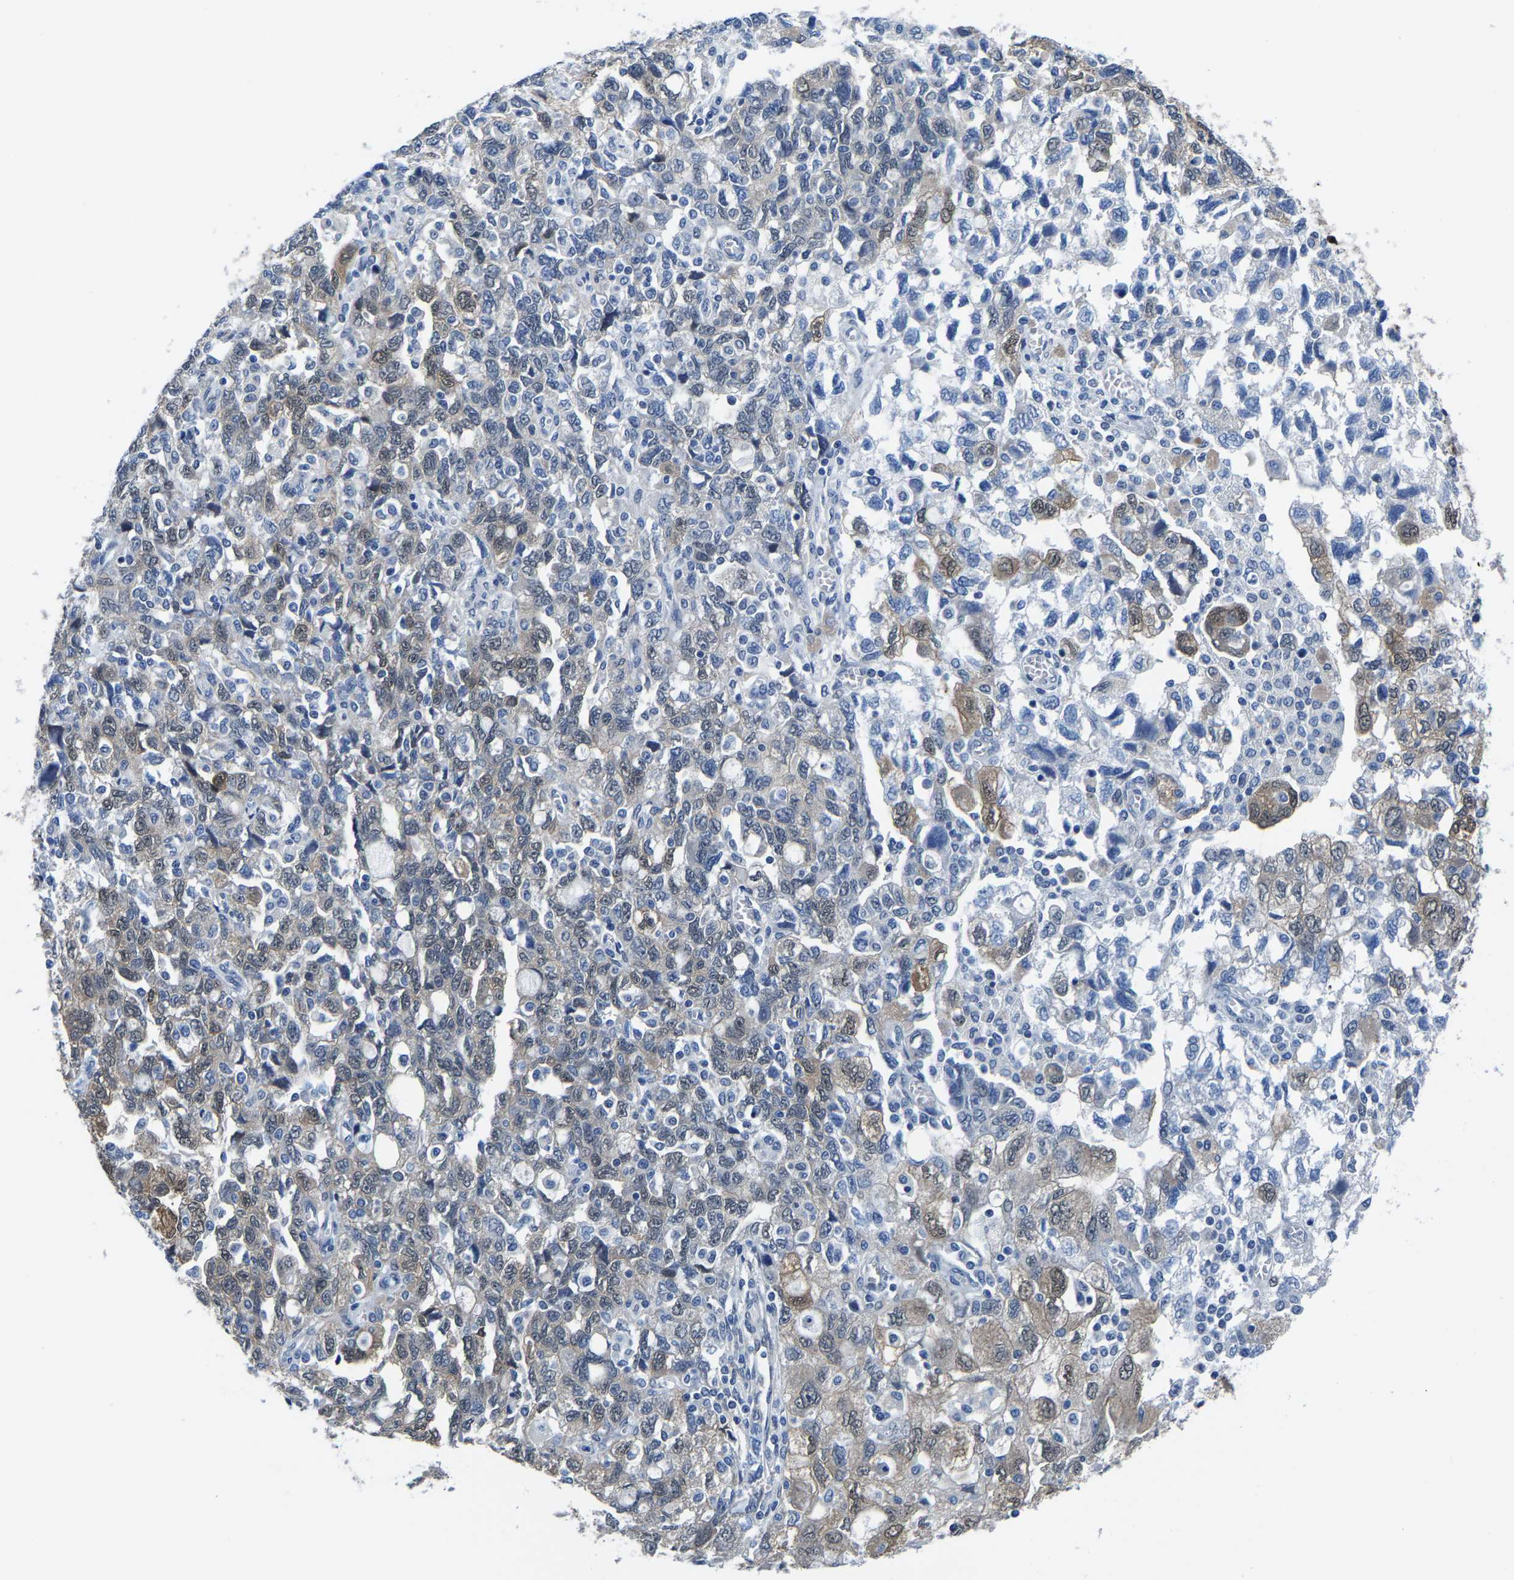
{"staining": {"intensity": "weak", "quantity": "25%-75%", "location": "cytoplasmic/membranous"}, "tissue": "ovarian cancer", "cell_type": "Tumor cells", "image_type": "cancer", "snomed": [{"axis": "morphology", "description": "Carcinoma, NOS"}, {"axis": "morphology", "description": "Cystadenocarcinoma, serous, NOS"}, {"axis": "topography", "description": "Ovary"}], "caption": "Tumor cells reveal low levels of weak cytoplasmic/membranous expression in about 25%-75% of cells in serous cystadenocarcinoma (ovarian).", "gene": "SSH3", "patient": {"sex": "female", "age": 69}}